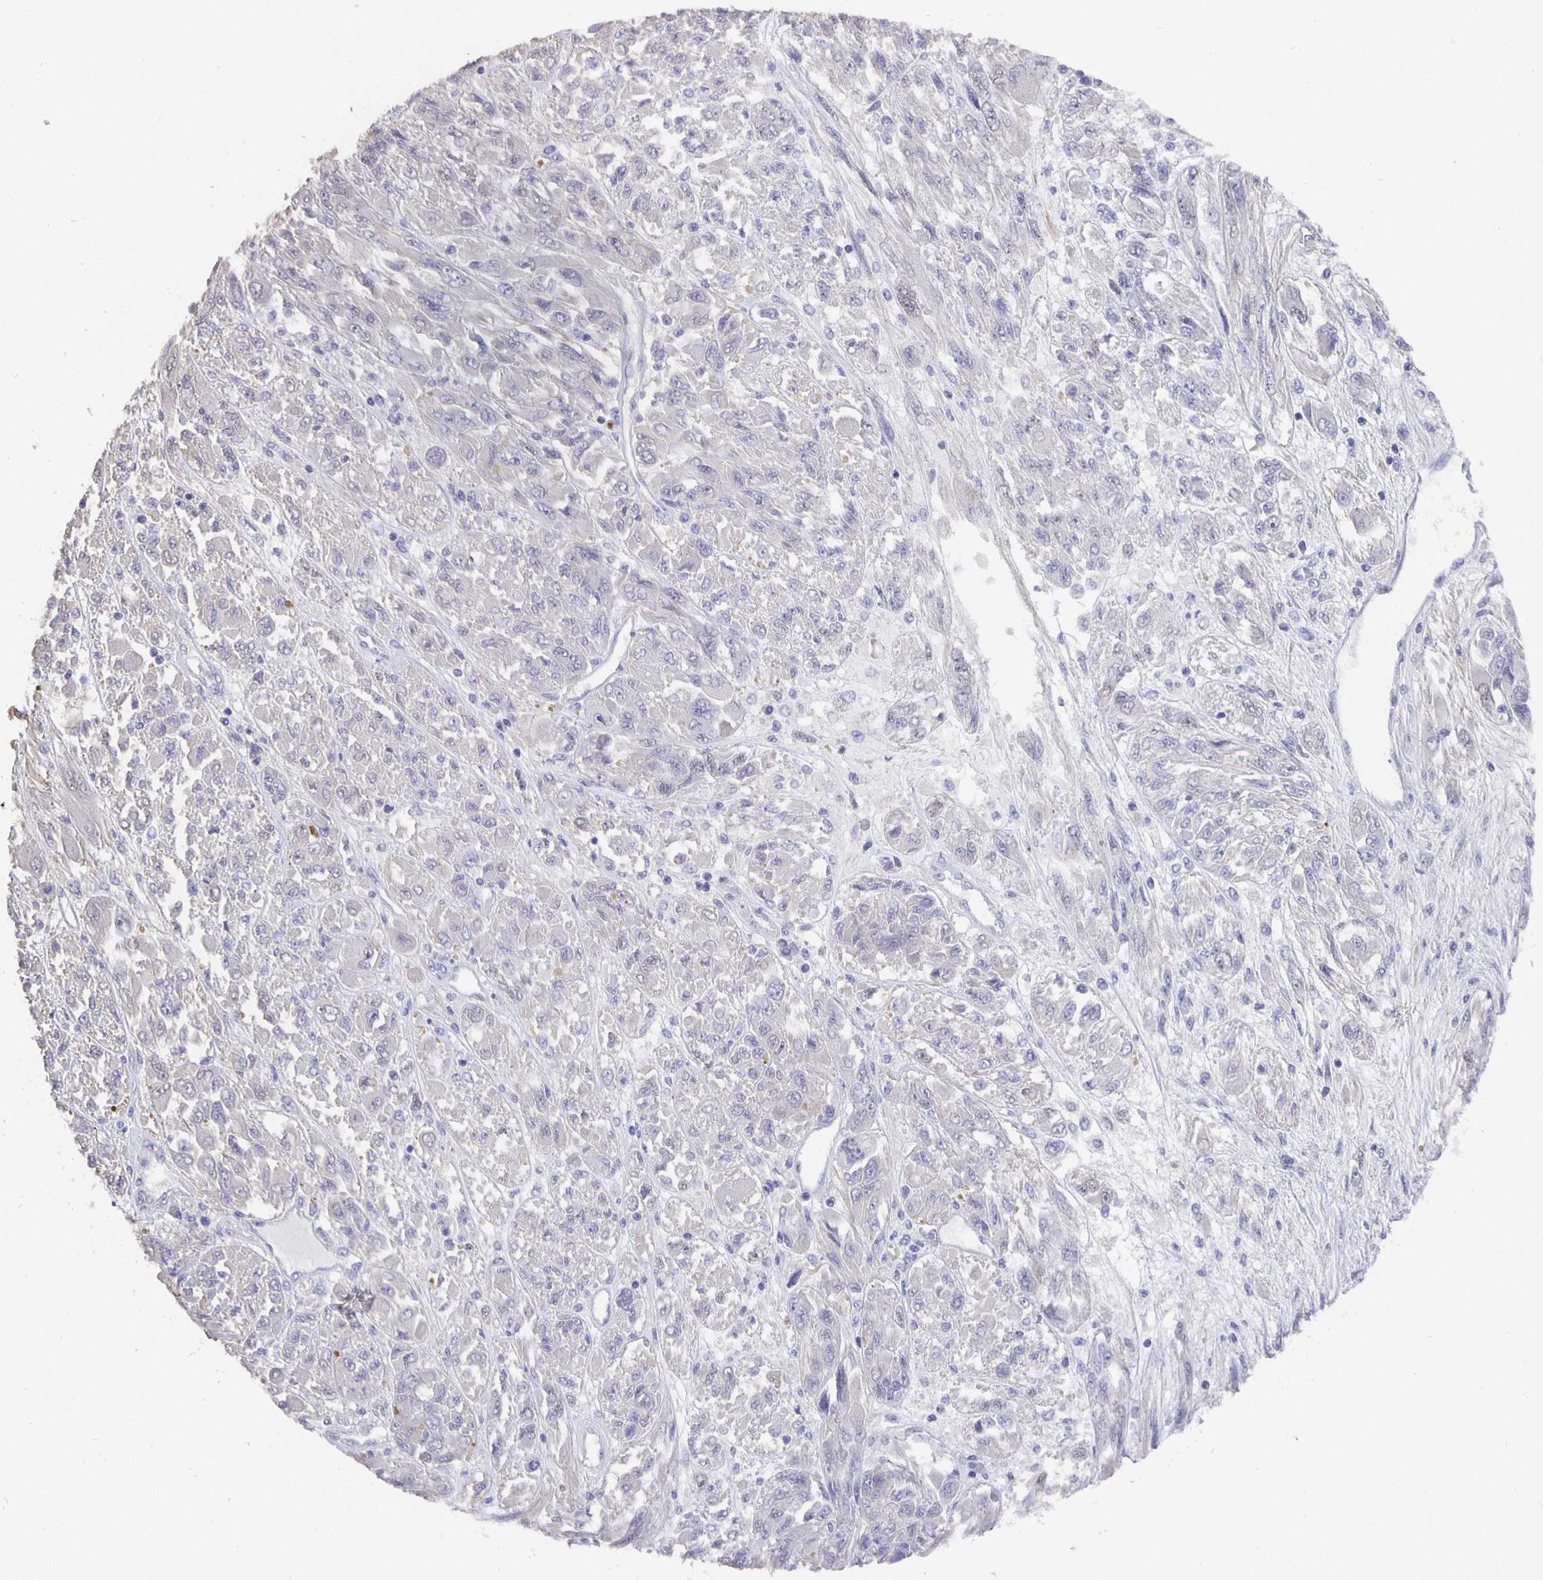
{"staining": {"intensity": "negative", "quantity": "none", "location": "none"}, "tissue": "melanoma", "cell_type": "Tumor cells", "image_type": "cancer", "snomed": [{"axis": "morphology", "description": "Malignant melanoma, NOS"}, {"axis": "topography", "description": "Skin"}], "caption": "Tumor cells show no significant protein expression in malignant melanoma.", "gene": "CFAP74", "patient": {"sex": "female", "age": 91}}